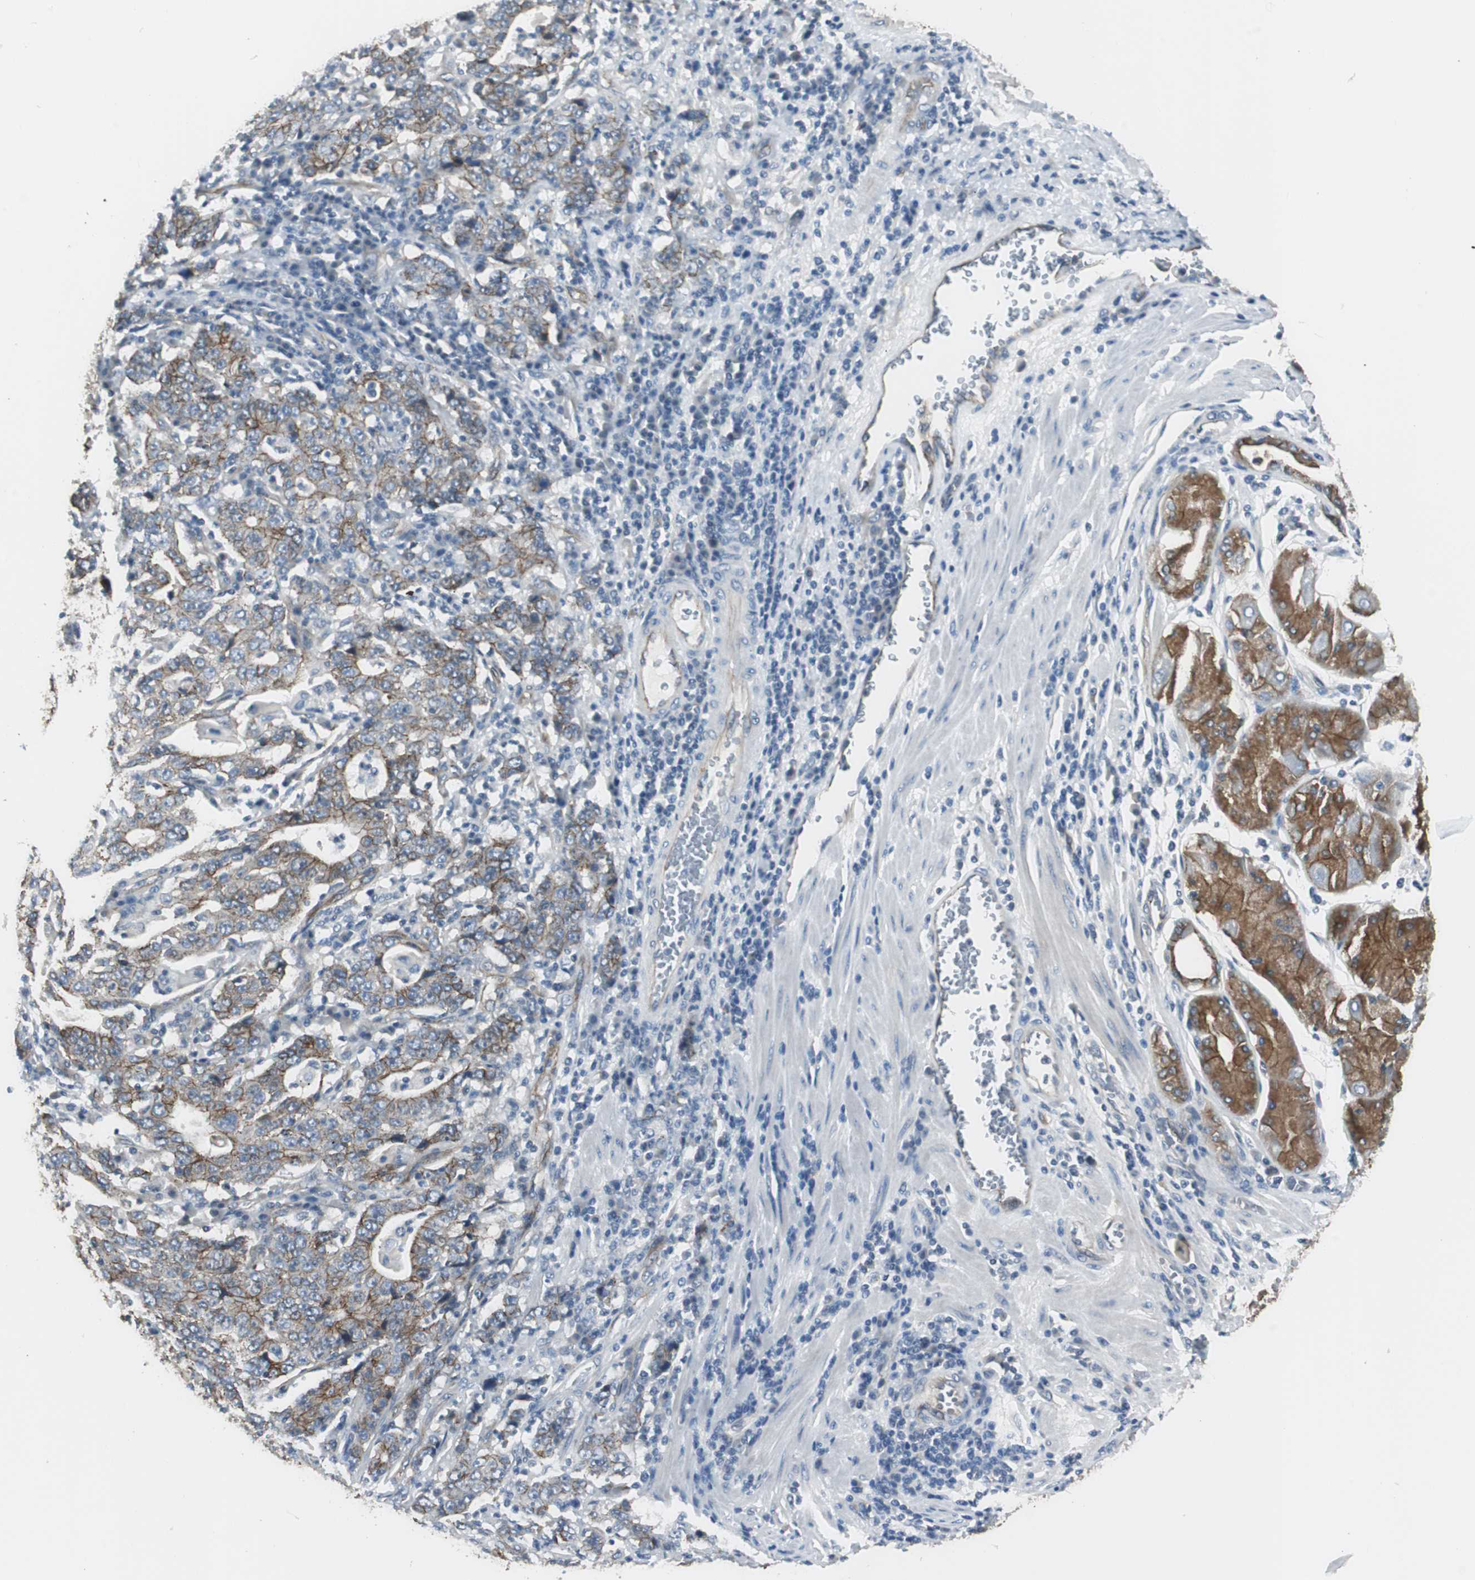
{"staining": {"intensity": "strong", "quantity": ">75%", "location": "cytoplasmic/membranous"}, "tissue": "stomach cancer", "cell_type": "Tumor cells", "image_type": "cancer", "snomed": [{"axis": "morphology", "description": "Normal tissue, NOS"}, {"axis": "morphology", "description": "Adenocarcinoma, NOS"}, {"axis": "topography", "description": "Stomach, upper"}, {"axis": "topography", "description": "Stomach"}], "caption": "A histopathology image of human stomach cancer stained for a protein exhibits strong cytoplasmic/membranous brown staining in tumor cells.", "gene": "STXBP4", "patient": {"sex": "male", "age": 59}}